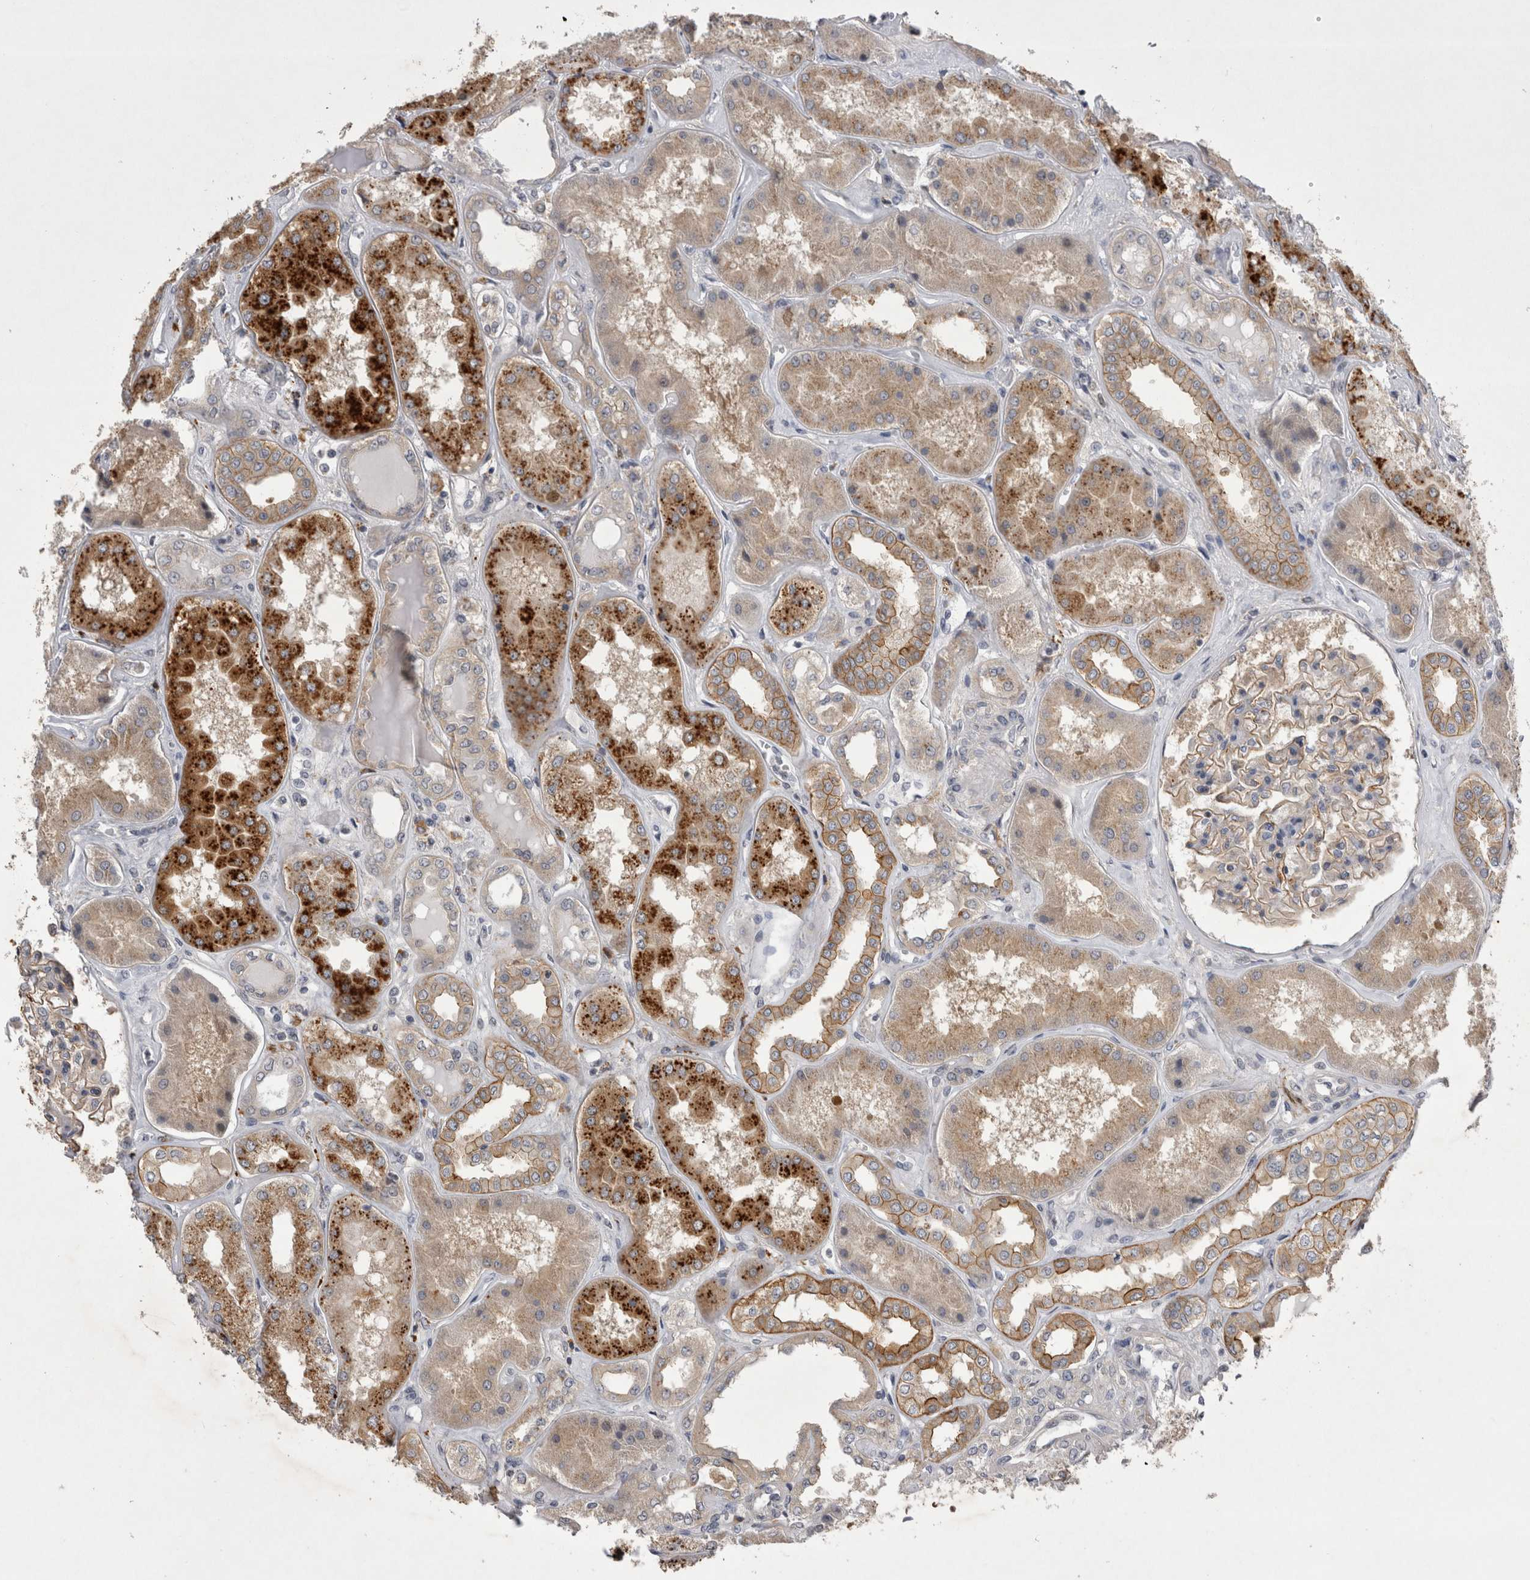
{"staining": {"intensity": "weak", "quantity": "25%-75%", "location": "cytoplasmic/membranous"}, "tissue": "kidney", "cell_type": "Cells in glomeruli", "image_type": "normal", "snomed": [{"axis": "morphology", "description": "Normal tissue, NOS"}, {"axis": "topography", "description": "Kidney"}], "caption": "A brown stain labels weak cytoplasmic/membranous positivity of a protein in cells in glomeruli of unremarkable human kidney.", "gene": "CTBS", "patient": {"sex": "female", "age": 56}}